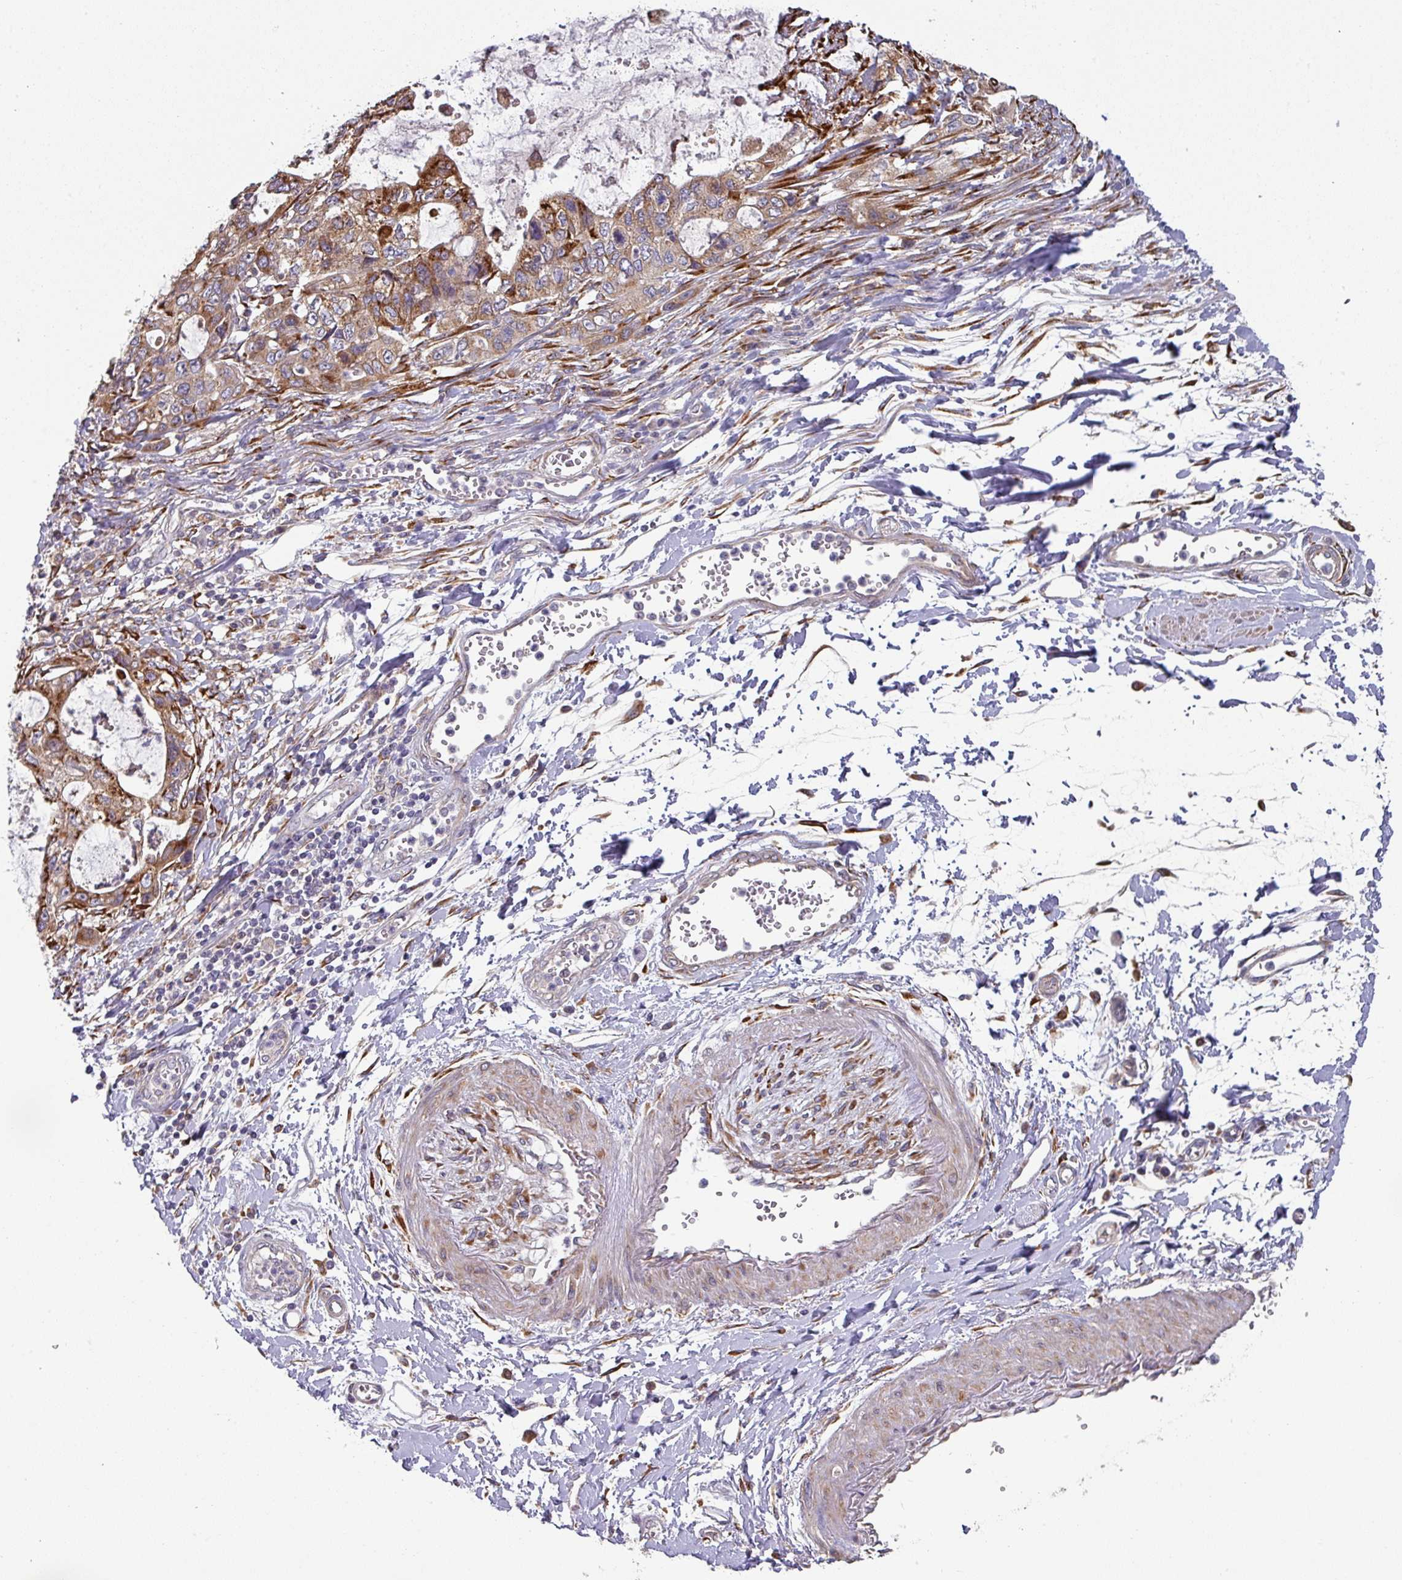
{"staining": {"intensity": "moderate", "quantity": ">75%", "location": "cytoplasmic/membranous"}, "tissue": "stomach cancer", "cell_type": "Tumor cells", "image_type": "cancer", "snomed": [{"axis": "morphology", "description": "Adenocarcinoma, NOS"}, {"axis": "topography", "description": "Stomach, upper"}], "caption": "Stomach cancer stained for a protein (brown) reveals moderate cytoplasmic/membranous positive positivity in about >75% of tumor cells.", "gene": "ZNF268", "patient": {"sex": "female", "age": 52}}